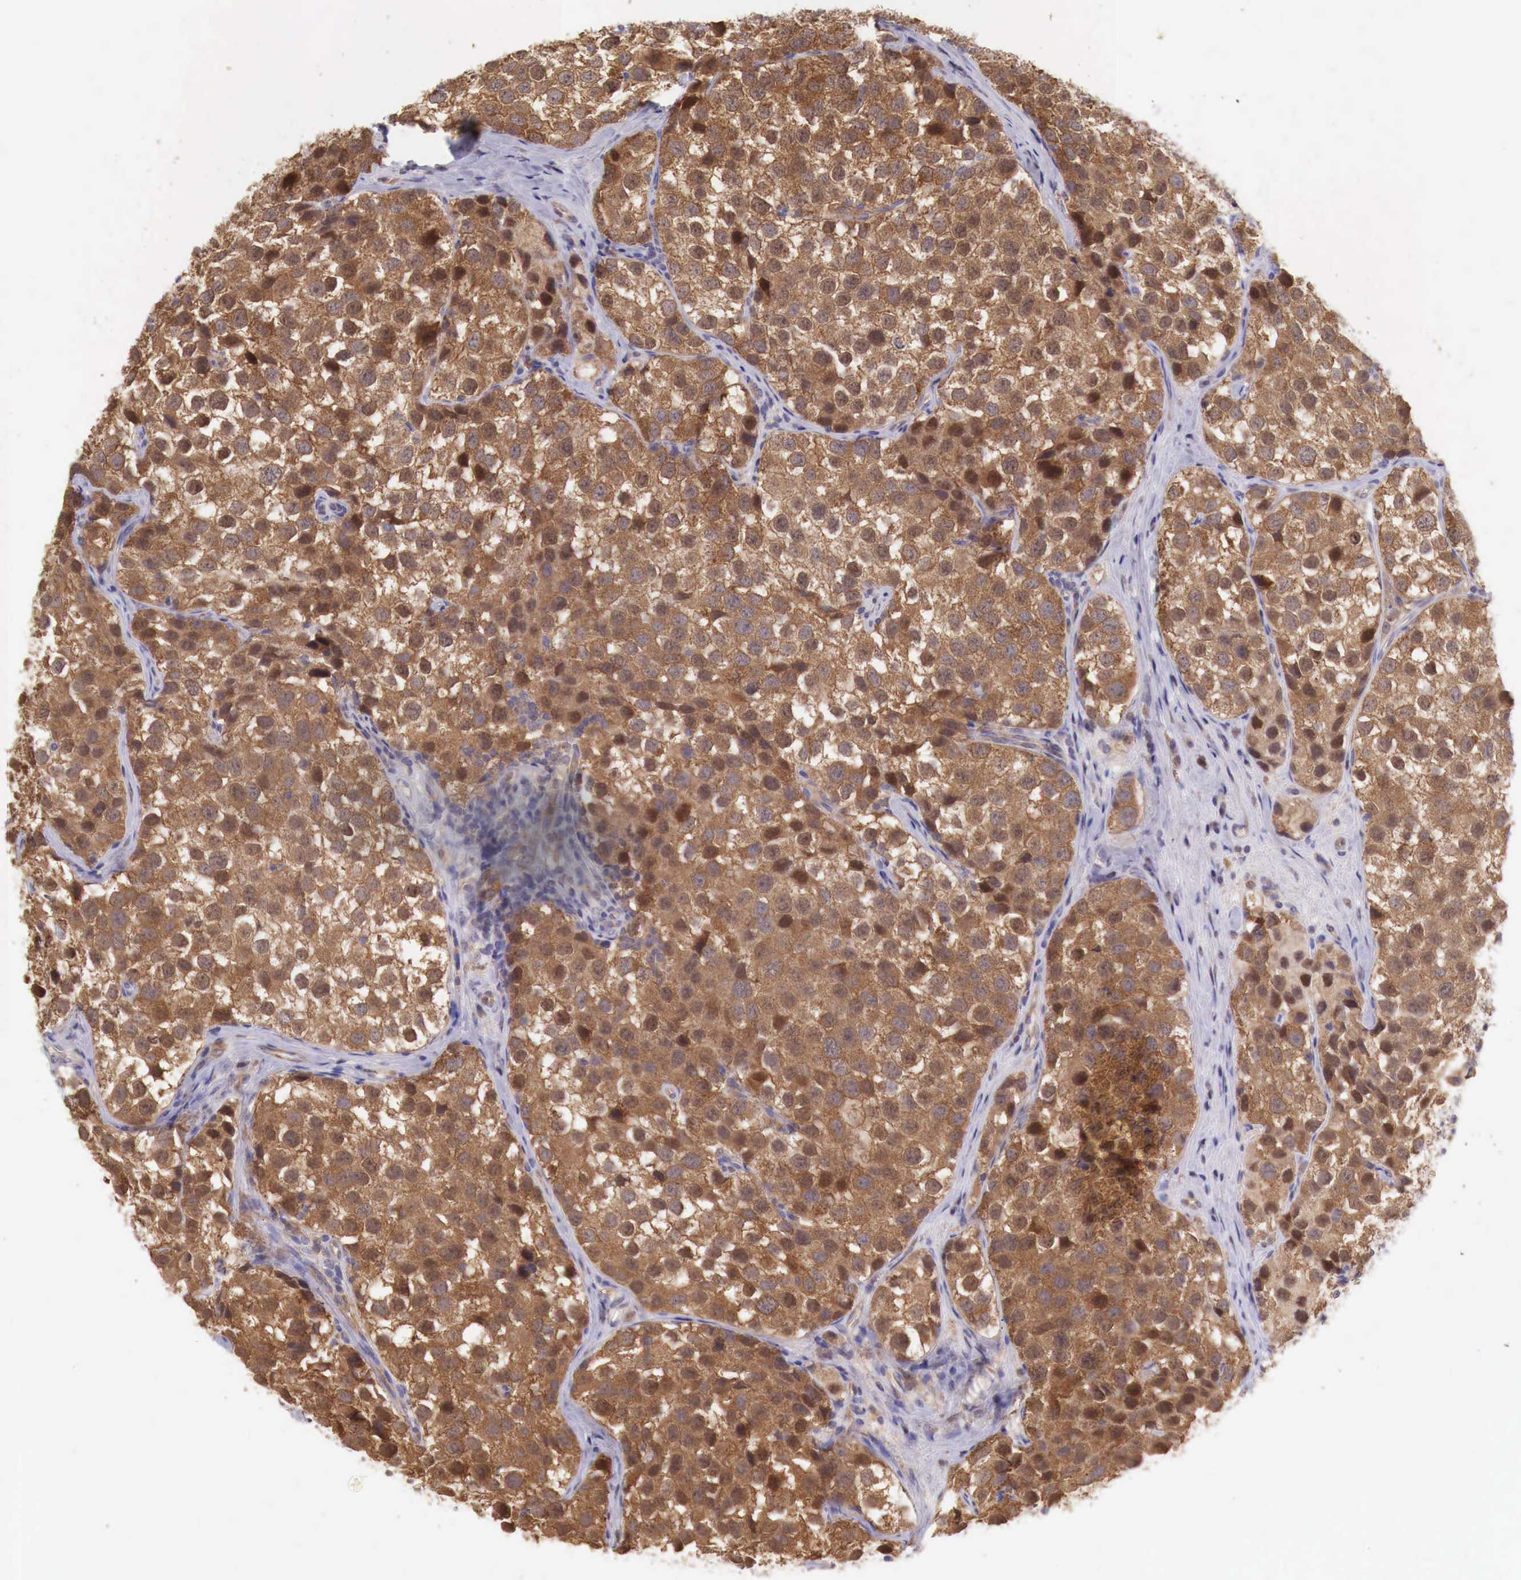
{"staining": {"intensity": "strong", "quantity": ">75%", "location": "cytoplasmic/membranous"}, "tissue": "testis cancer", "cell_type": "Tumor cells", "image_type": "cancer", "snomed": [{"axis": "morphology", "description": "Seminoma, NOS"}, {"axis": "topography", "description": "Testis"}], "caption": "Testis seminoma stained with DAB immunohistochemistry reveals high levels of strong cytoplasmic/membranous expression in about >75% of tumor cells. (DAB IHC with brightfield microscopy, high magnification).", "gene": "GAB2", "patient": {"sex": "male", "age": 39}}